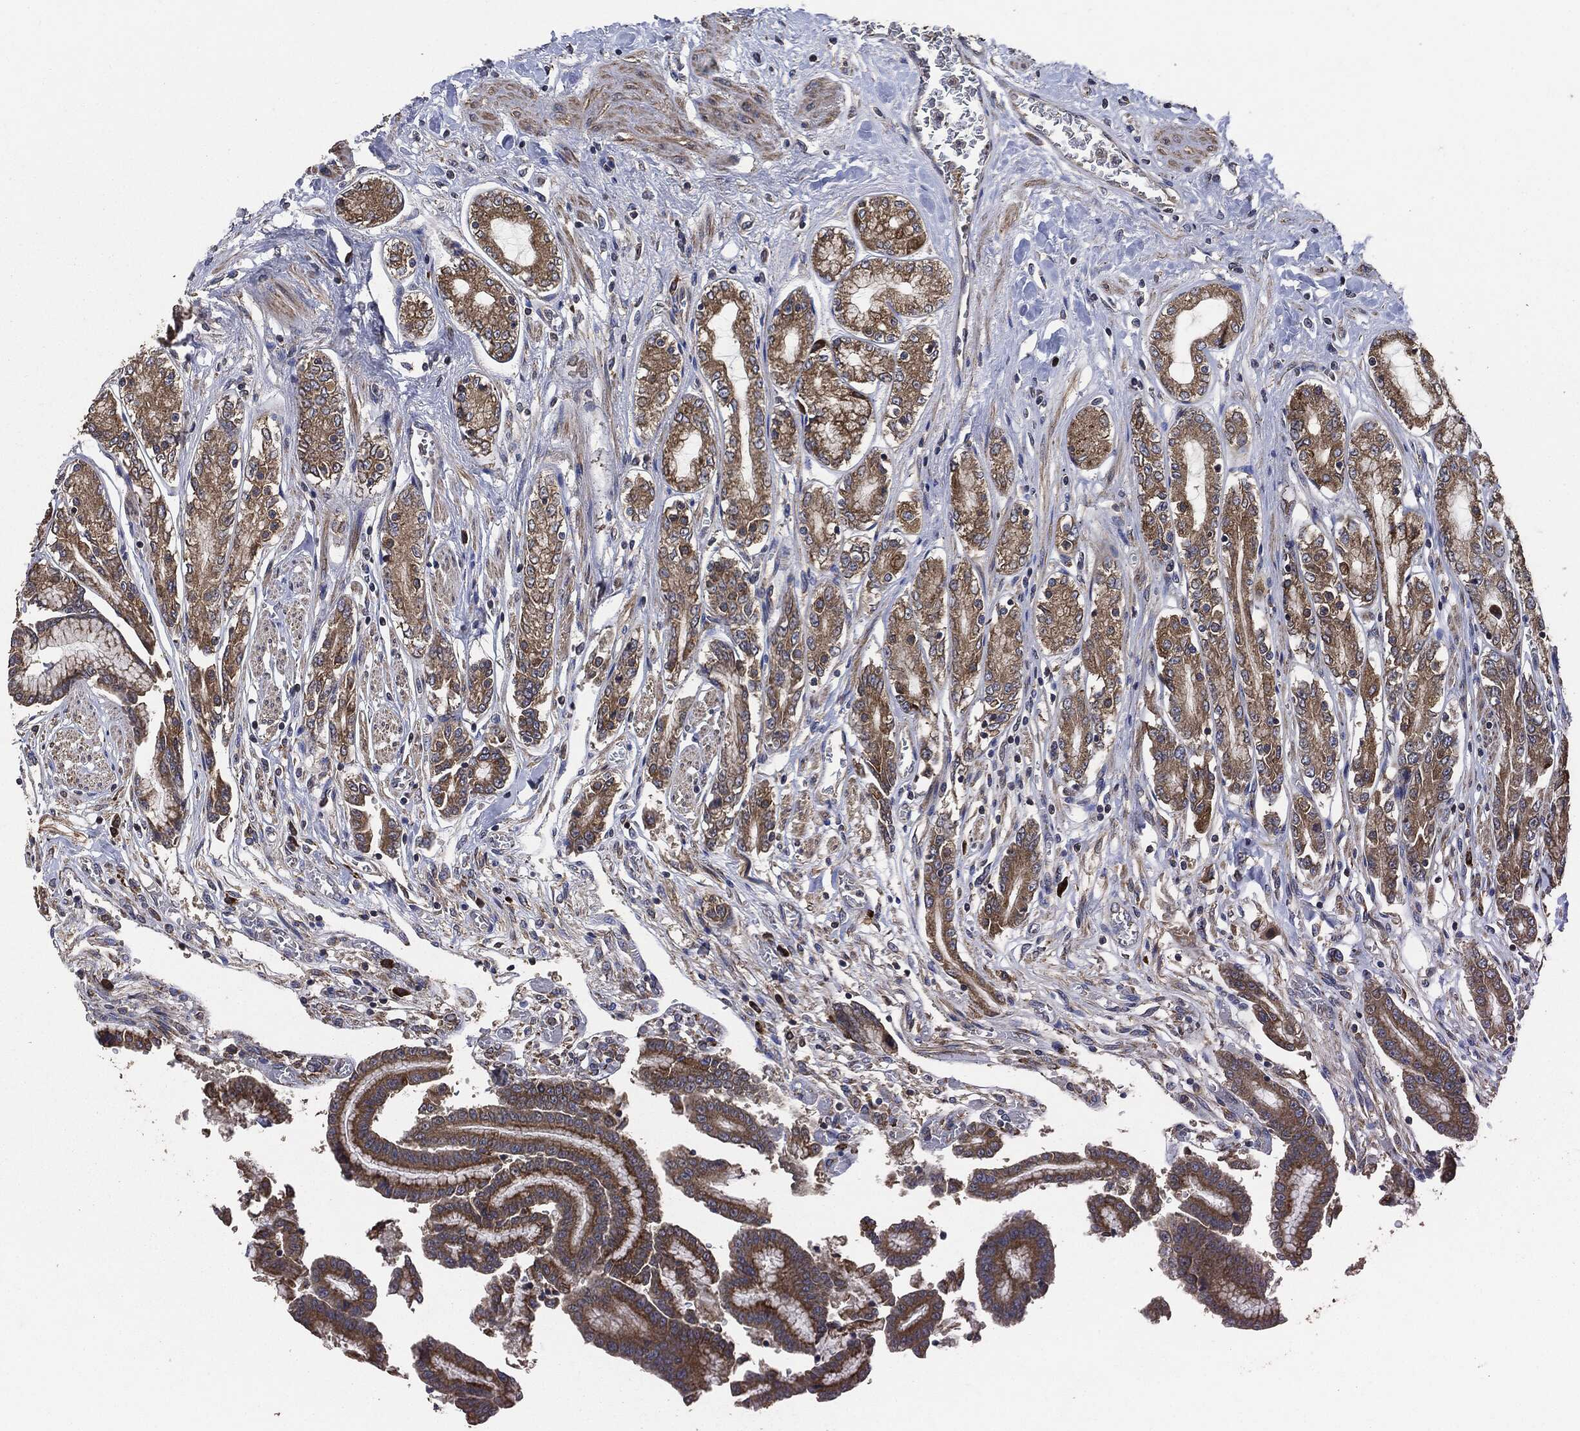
{"staining": {"intensity": "strong", "quantity": "25%-75%", "location": "cytoplasmic/membranous"}, "tissue": "stomach", "cell_type": "Glandular cells", "image_type": "normal", "snomed": [{"axis": "morphology", "description": "Normal tissue, NOS"}, {"axis": "morphology", "description": "Adenocarcinoma, NOS"}, {"axis": "morphology", "description": "Adenocarcinoma, High grade"}, {"axis": "topography", "description": "Stomach, upper"}, {"axis": "topography", "description": "Stomach"}], "caption": "Protein analysis of unremarkable stomach displays strong cytoplasmic/membranous expression in approximately 25%-75% of glandular cells. (IHC, brightfield microscopy, high magnification).", "gene": "STK3", "patient": {"sex": "female", "age": 65}}